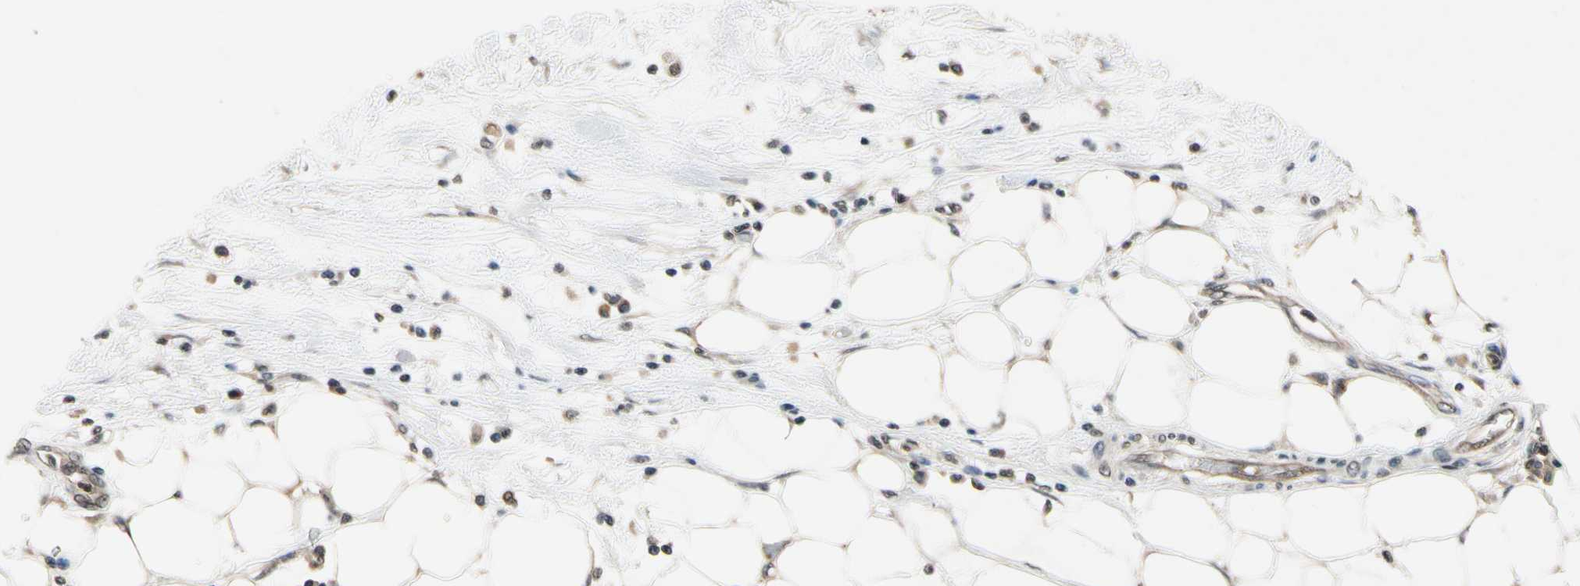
{"staining": {"intensity": "weak", "quantity": ">75%", "location": "cytoplasmic/membranous"}, "tissue": "pancreatic cancer", "cell_type": "Tumor cells", "image_type": "cancer", "snomed": [{"axis": "morphology", "description": "Adenocarcinoma, NOS"}, {"axis": "topography", "description": "Pancreas"}], "caption": "This micrograph exhibits immunohistochemistry (IHC) staining of pancreatic cancer (adenocarcinoma), with low weak cytoplasmic/membranous positivity in approximately >75% of tumor cells.", "gene": "GCLC", "patient": {"sex": "female", "age": 57}}